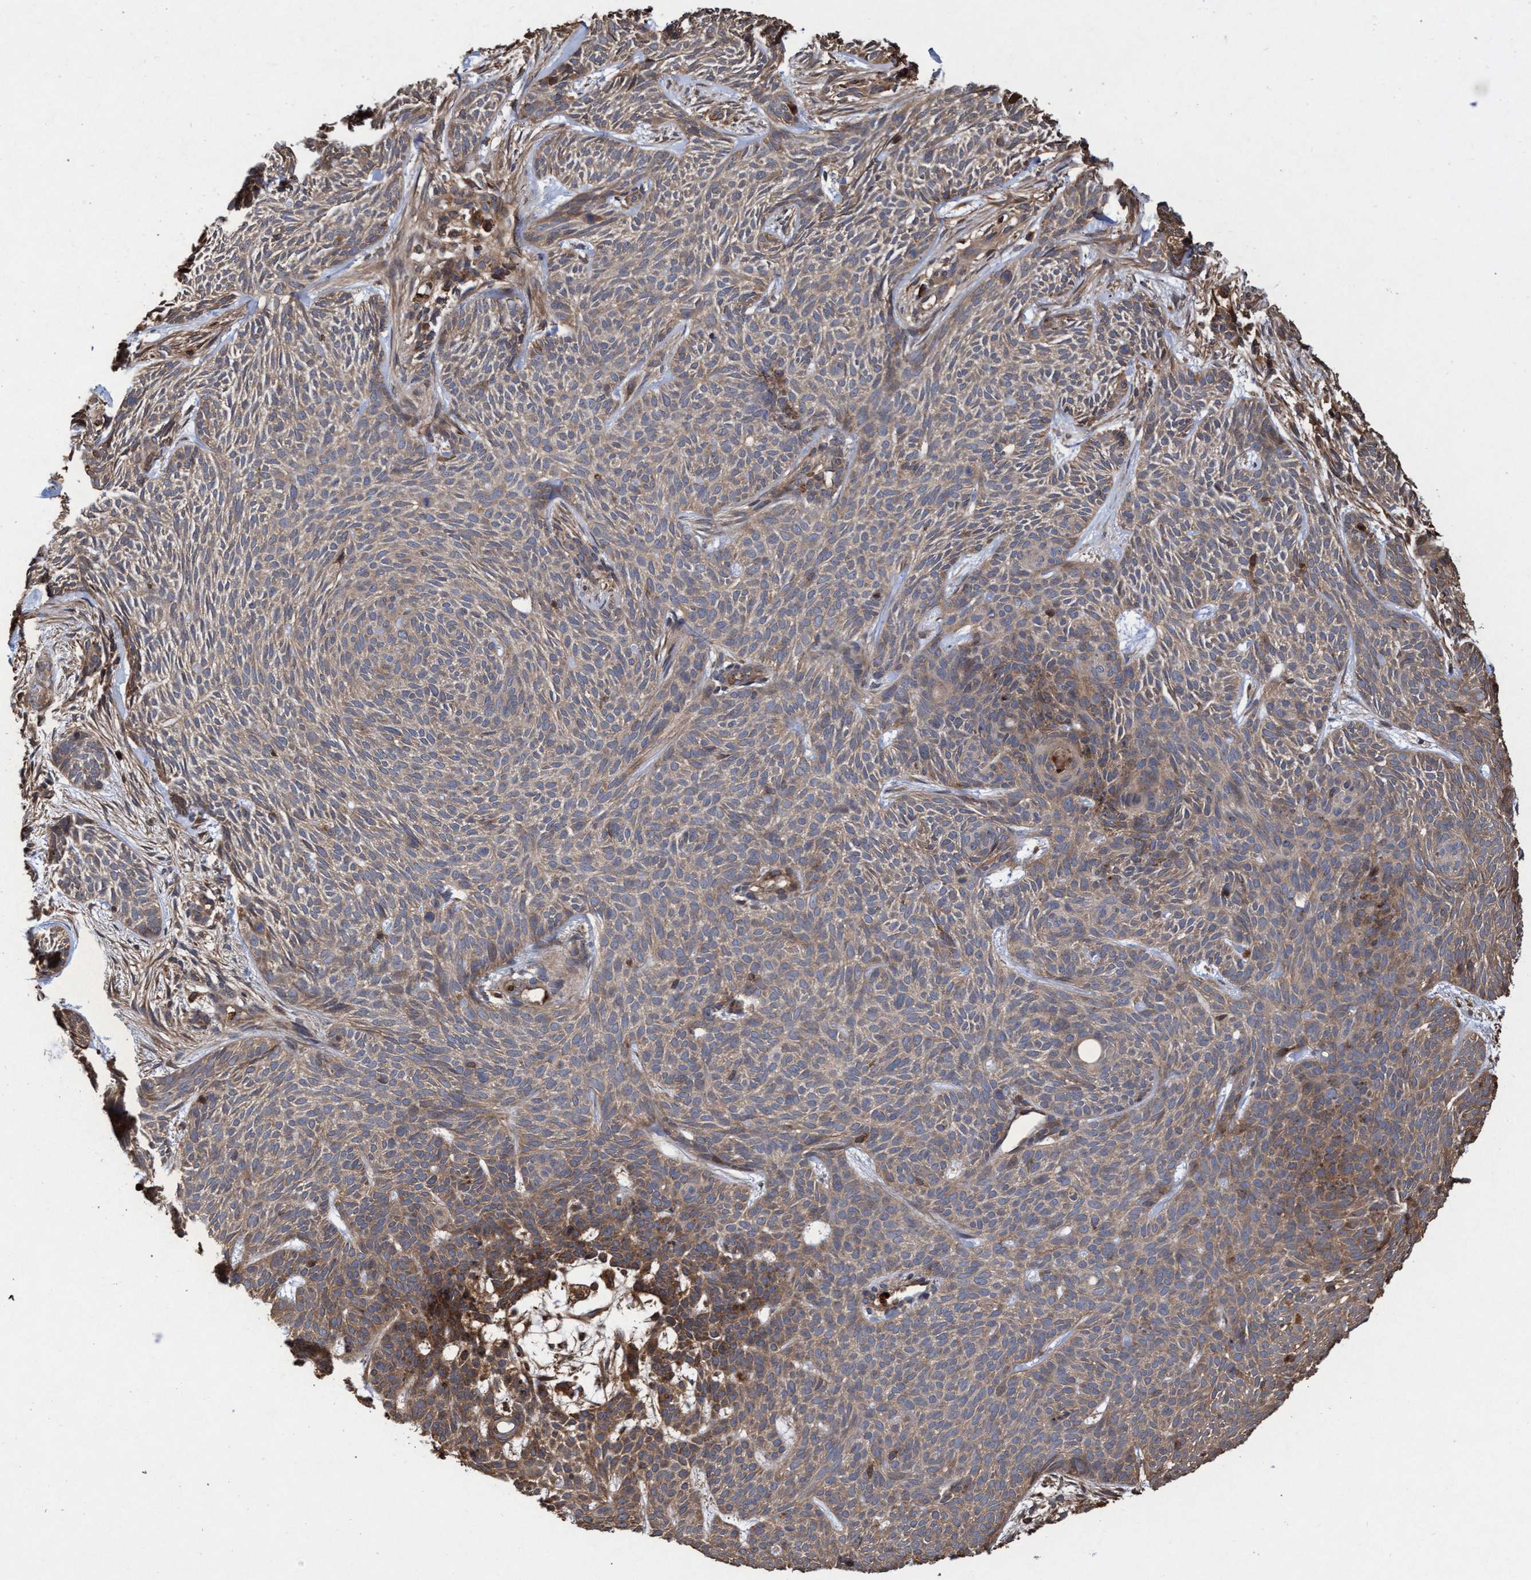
{"staining": {"intensity": "weak", "quantity": ">75%", "location": "cytoplasmic/membranous"}, "tissue": "skin cancer", "cell_type": "Tumor cells", "image_type": "cancer", "snomed": [{"axis": "morphology", "description": "Basal cell carcinoma"}, {"axis": "topography", "description": "Skin"}], "caption": "Brown immunohistochemical staining in basal cell carcinoma (skin) shows weak cytoplasmic/membranous expression in about >75% of tumor cells. Ihc stains the protein in brown and the nuclei are stained blue.", "gene": "CHMP6", "patient": {"sex": "female", "age": 59}}